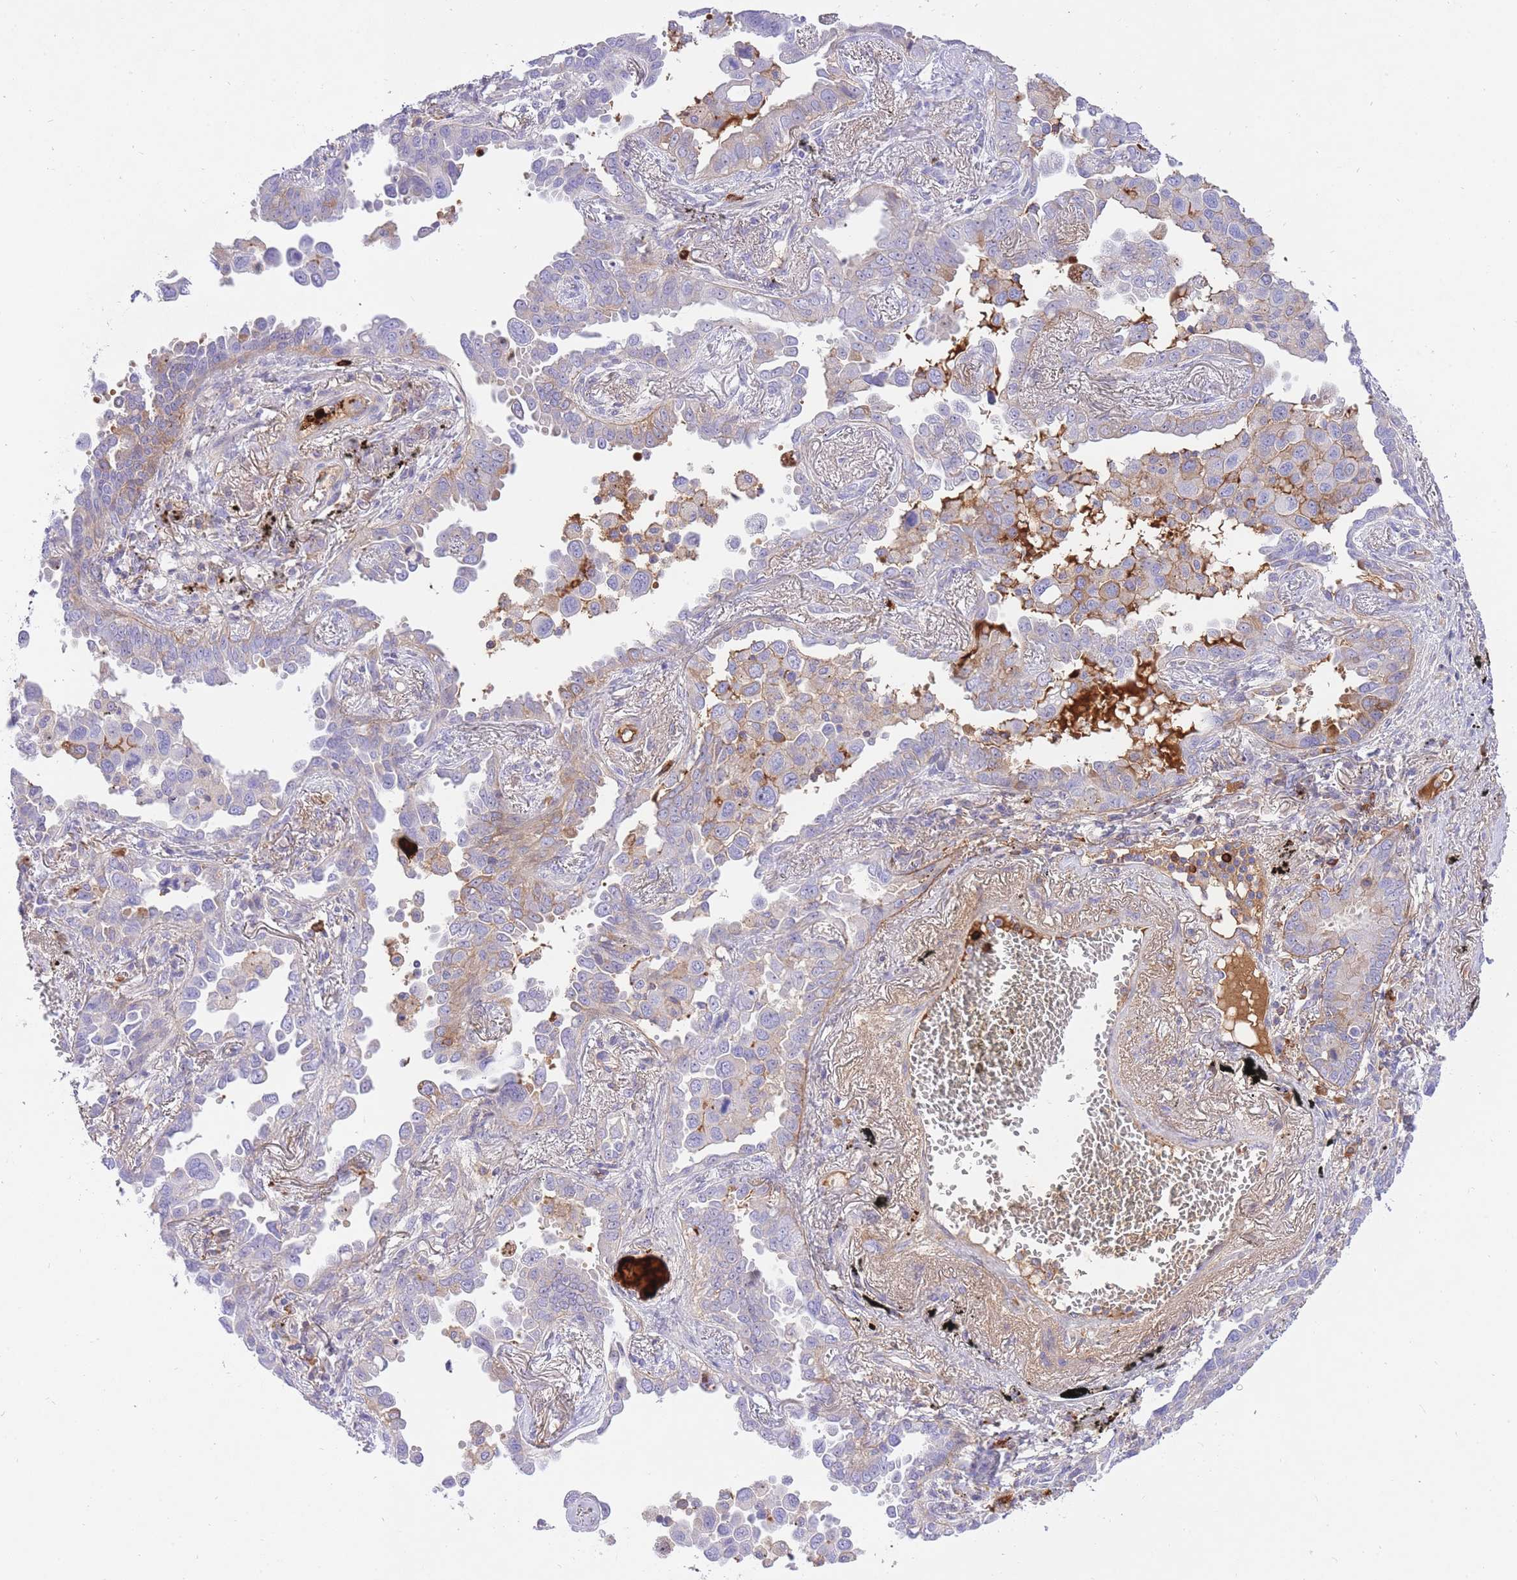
{"staining": {"intensity": "negative", "quantity": "none", "location": "none"}, "tissue": "lung cancer", "cell_type": "Tumor cells", "image_type": "cancer", "snomed": [{"axis": "morphology", "description": "Adenocarcinoma, NOS"}, {"axis": "topography", "description": "Lung"}], "caption": "A high-resolution image shows IHC staining of lung adenocarcinoma, which reveals no significant expression in tumor cells.", "gene": "HRG", "patient": {"sex": "male", "age": 67}}